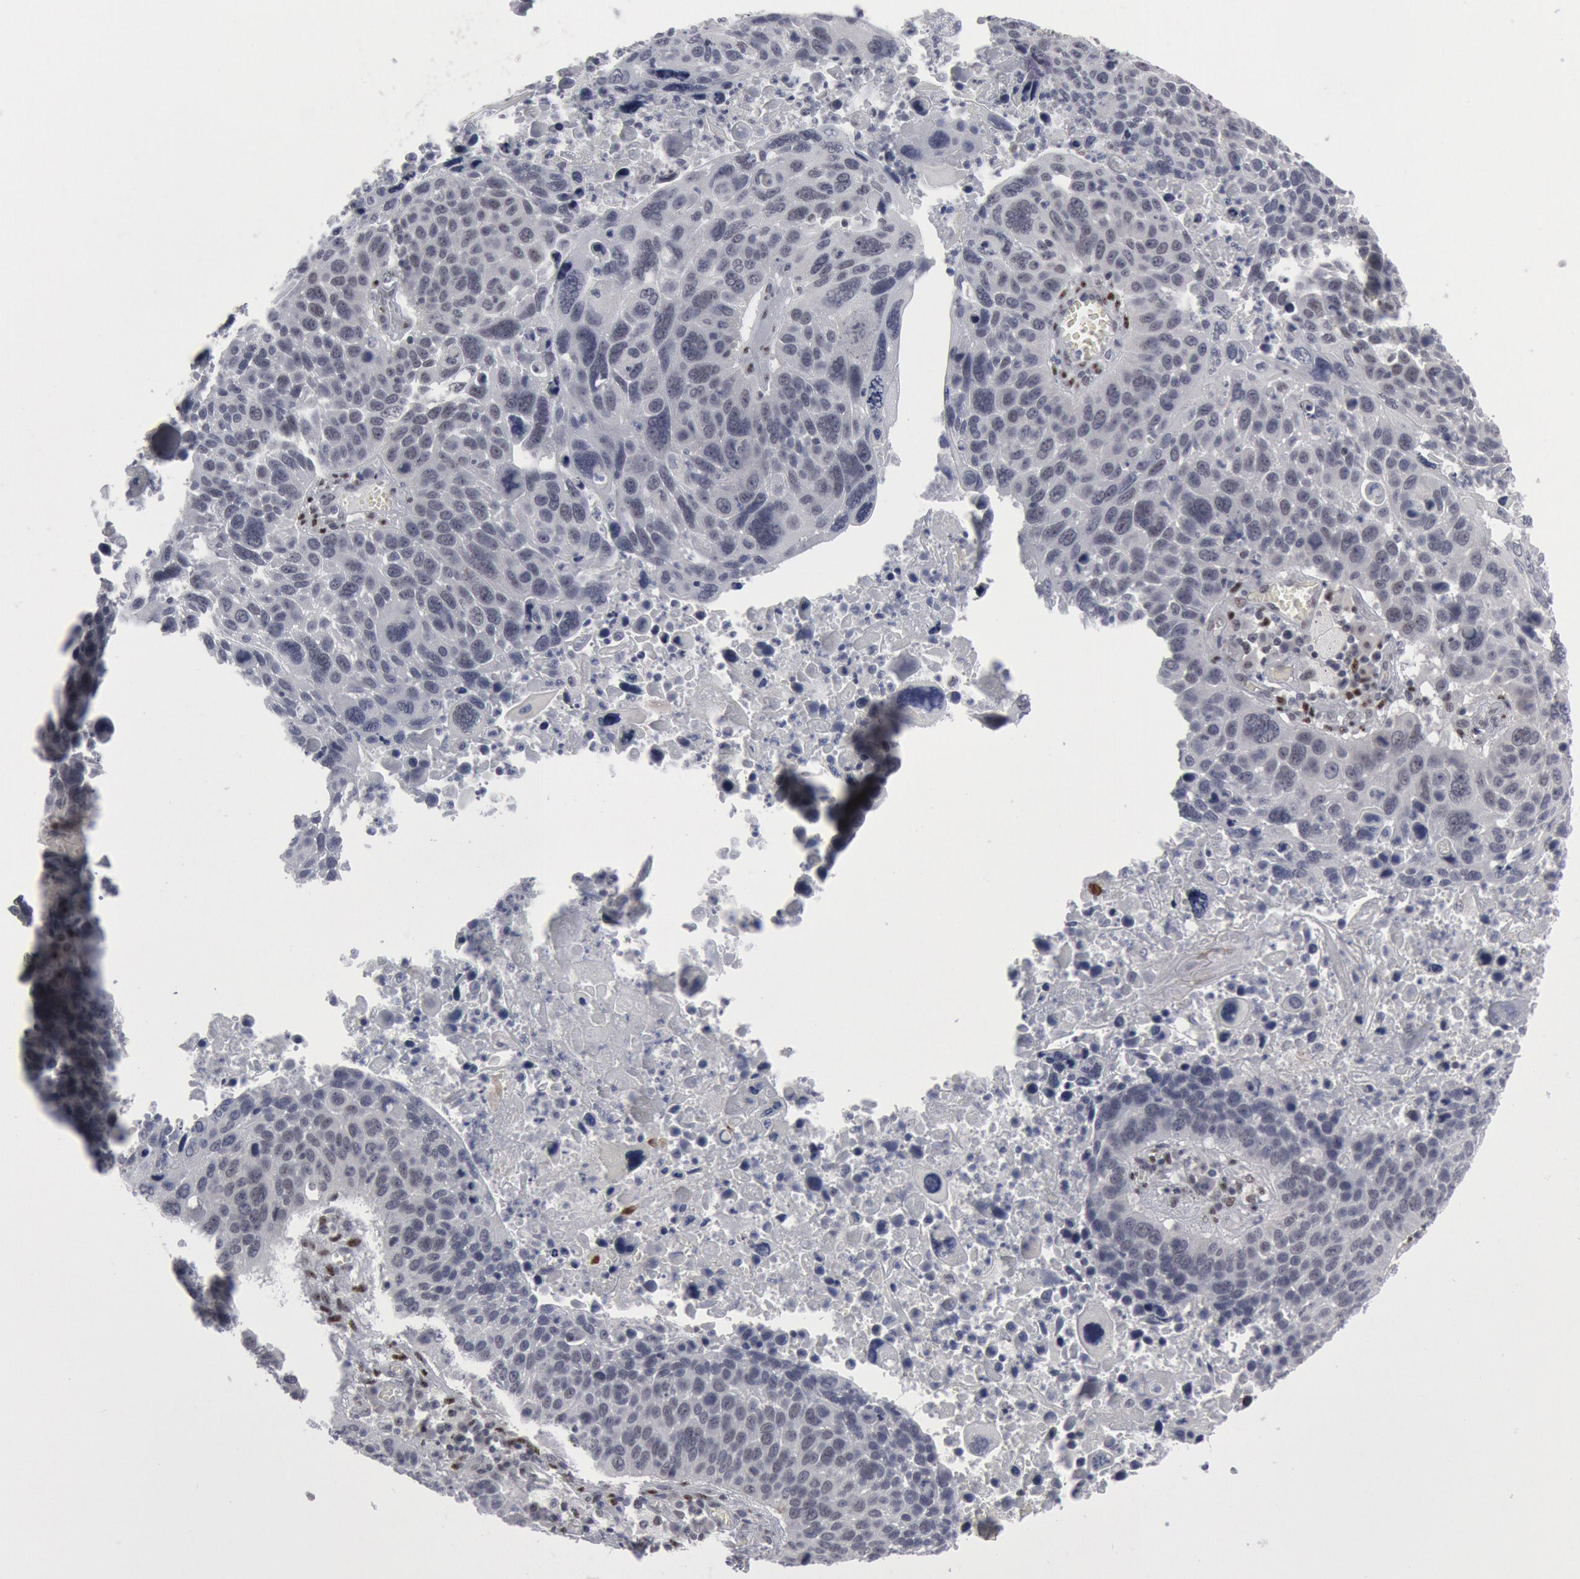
{"staining": {"intensity": "negative", "quantity": "none", "location": "none"}, "tissue": "lung cancer", "cell_type": "Tumor cells", "image_type": "cancer", "snomed": [{"axis": "morphology", "description": "Squamous cell carcinoma, NOS"}, {"axis": "topography", "description": "Lung"}], "caption": "A micrograph of squamous cell carcinoma (lung) stained for a protein reveals no brown staining in tumor cells.", "gene": "FOXO1", "patient": {"sex": "male", "age": 68}}